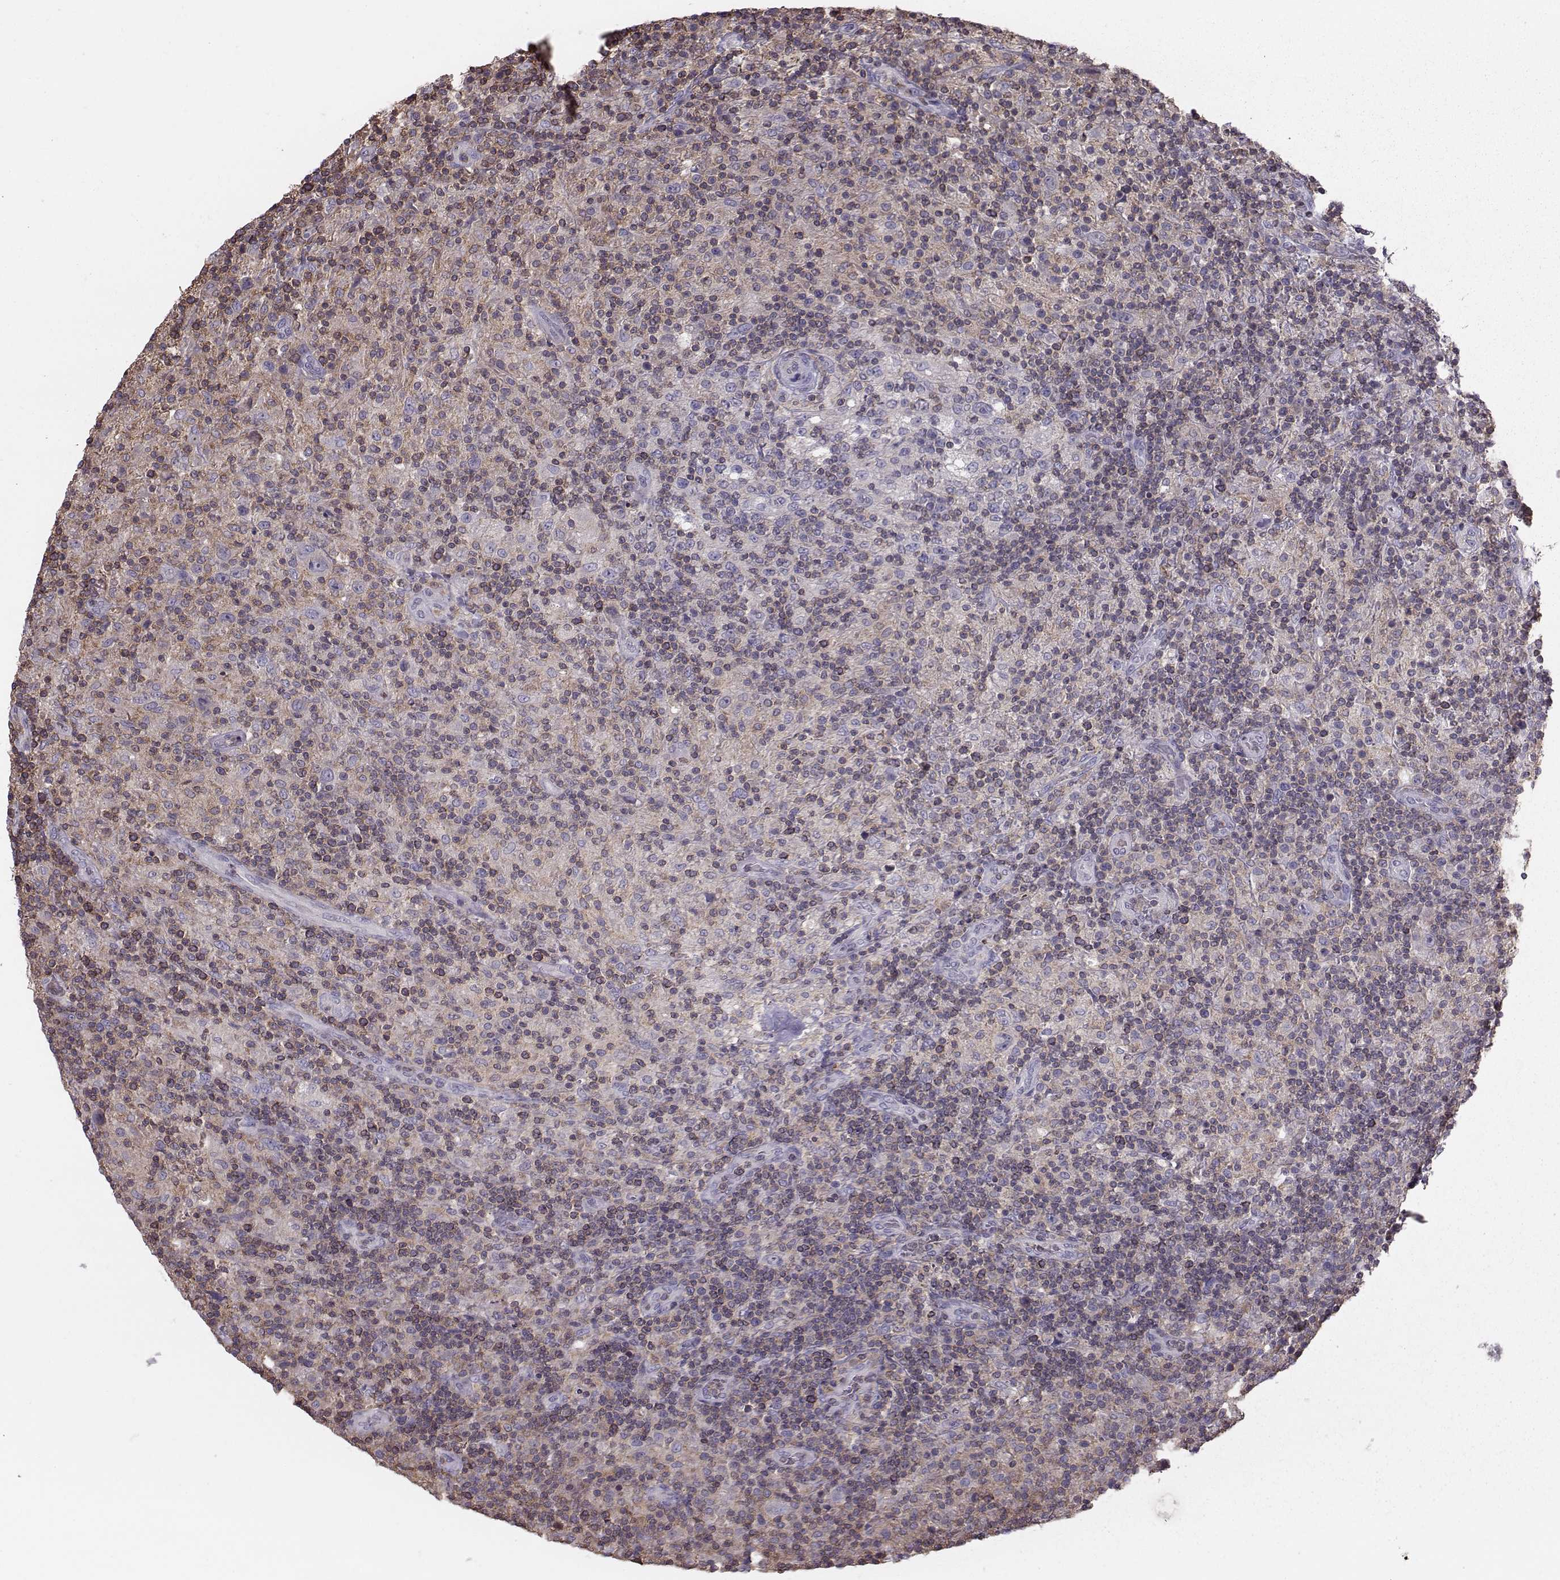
{"staining": {"intensity": "negative", "quantity": "none", "location": "none"}, "tissue": "lymphoma", "cell_type": "Tumor cells", "image_type": "cancer", "snomed": [{"axis": "morphology", "description": "Hodgkin's disease, NOS"}, {"axis": "topography", "description": "Lymph node"}], "caption": "Human Hodgkin's disease stained for a protein using immunohistochemistry (IHC) reveals no staining in tumor cells.", "gene": "ZBTB32", "patient": {"sex": "male", "age": 70}}